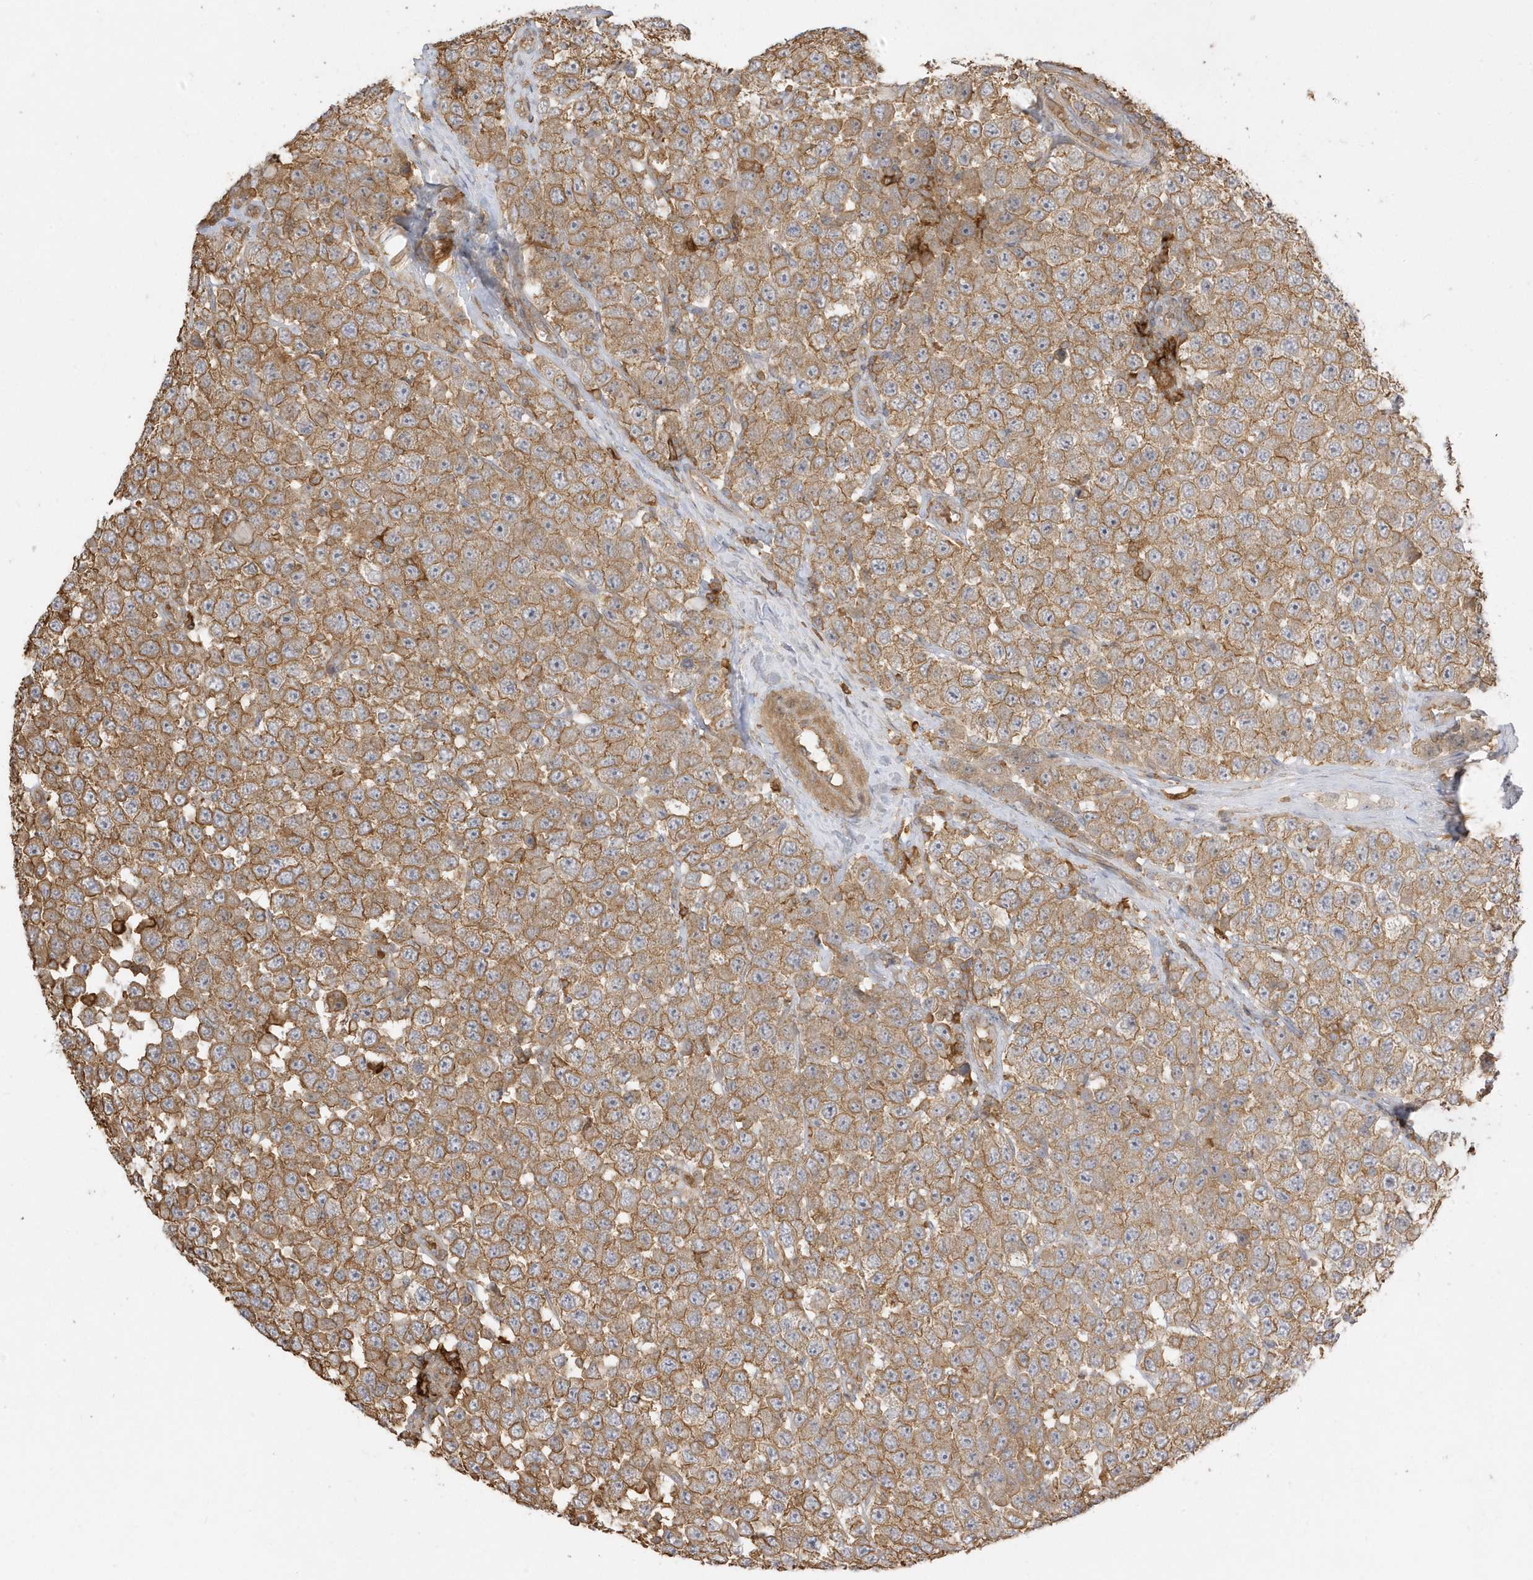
{"staining": {"intensity": "moderate", "quantity": ">75%", "location": "cytoplasmic/membranous"}, "tissue": "testis cancer", "cell_type": "Tumor cells", "image_type": "cancer", "snomed": [{"axis": "morphology", "description": "Seminoma, NOS"}, {"axis": "topography", "description": "Testis"}], "caption": "Brown immunohistochemical staining in testis cancer (seminoma) shows moderate cytoplasmic/membranous staining in approximately >75% of tumor cells. The staining was performed using DAB (3,3'-diaminobenzidine) to visualize the protein expression in brown, while the nuclei were stained in blue with hematoxylin (Magnification: 20x).", "gene": "ZBTB8A", "patient": {"sex": "male", "age": 28}}